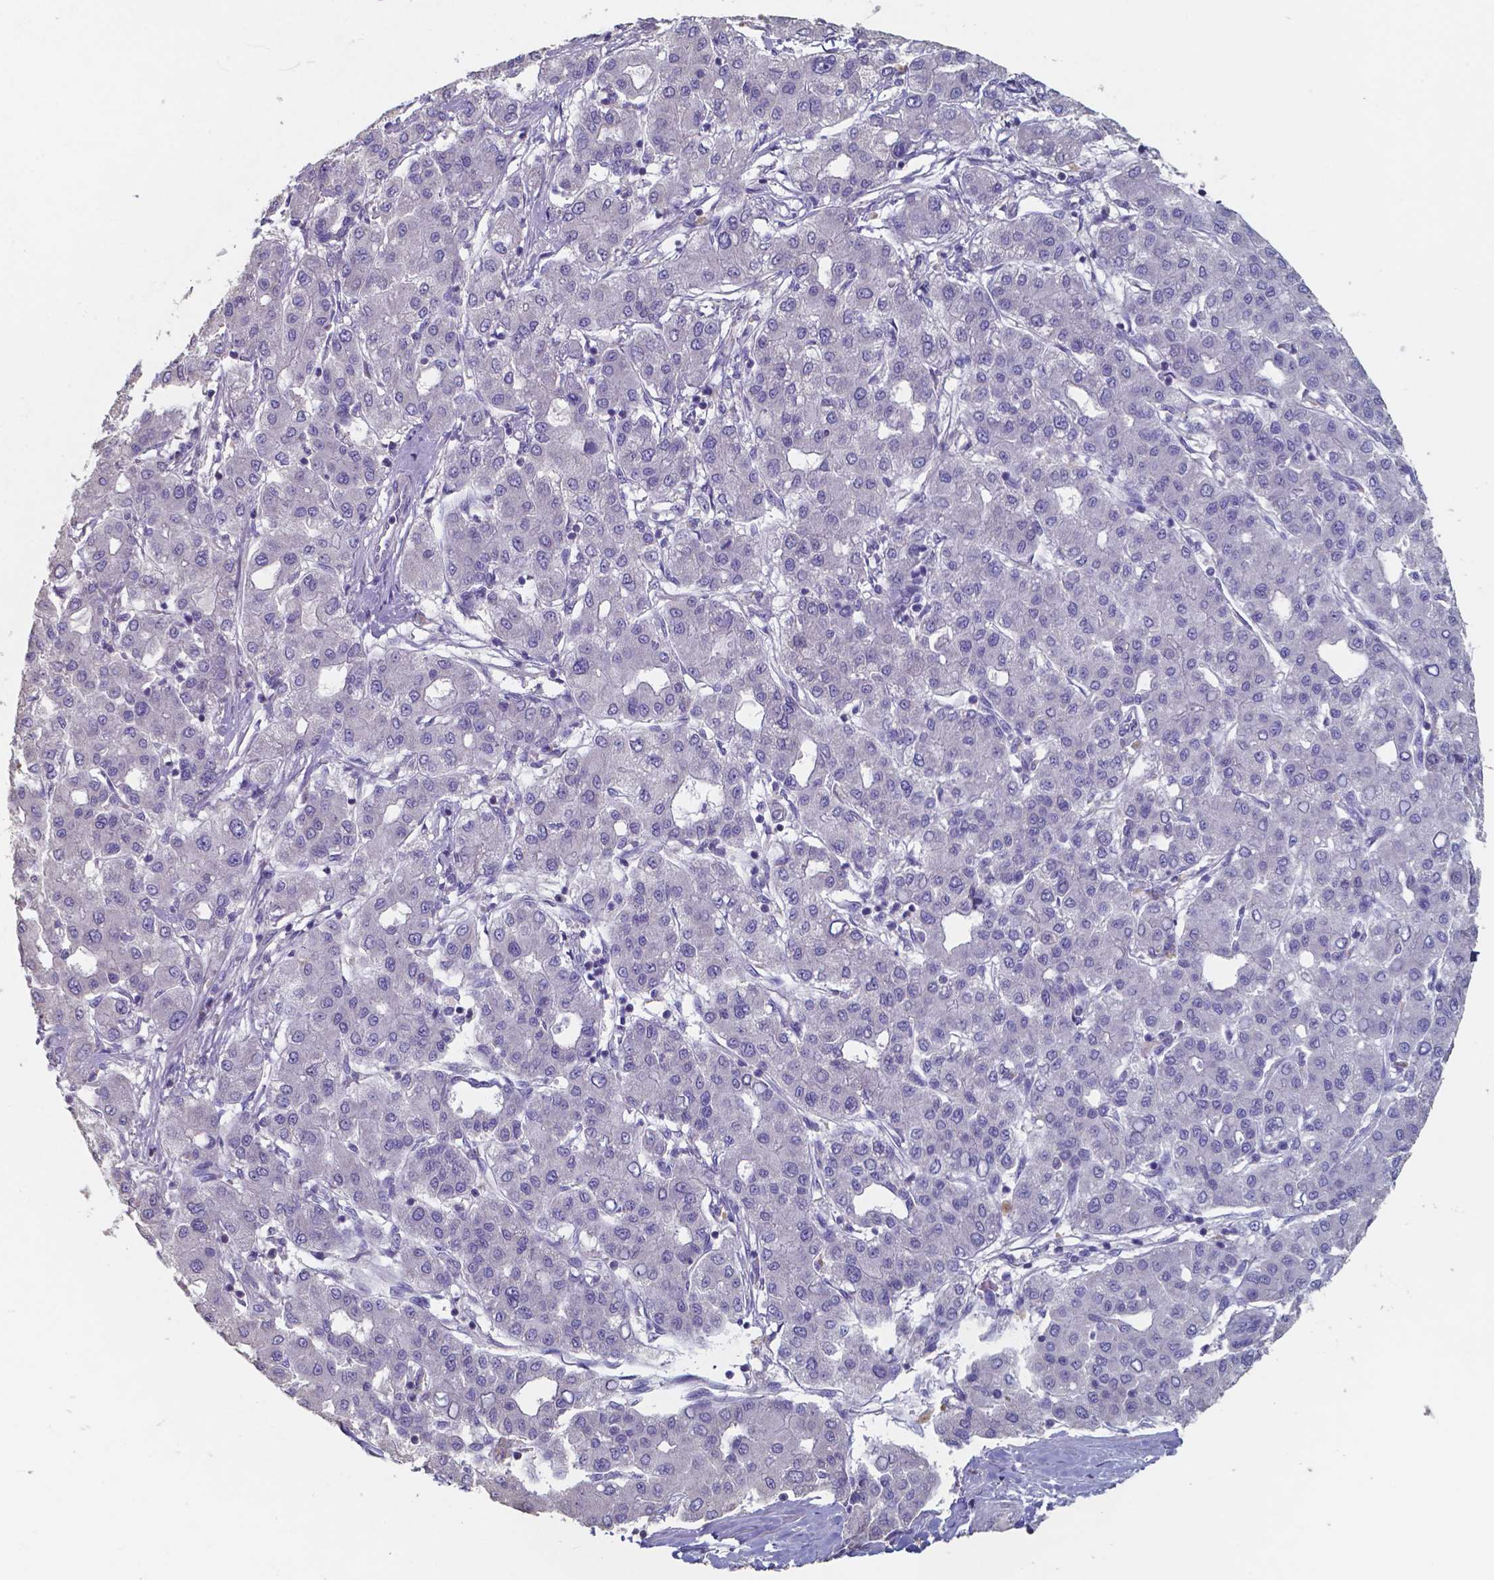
{"staining": {"intensity": "negative", "quantity": "none", "location": "none"}, "tissue": "liver cancer", "cell_type": "Tumor cells", "image_type": "cancer", "snomed": [{"axis": "morphology", "description": "Carcinoma, Hepatocellular, NOS"}, {"axis": "topography", "description": "Liver"}], "caption": "Image shows no protein positivity in tumor cells of hepatocellular carcinoma (liver) tissue.", "gene": "FOXJ1", "patient": {"sex": "male", "age": 65}}